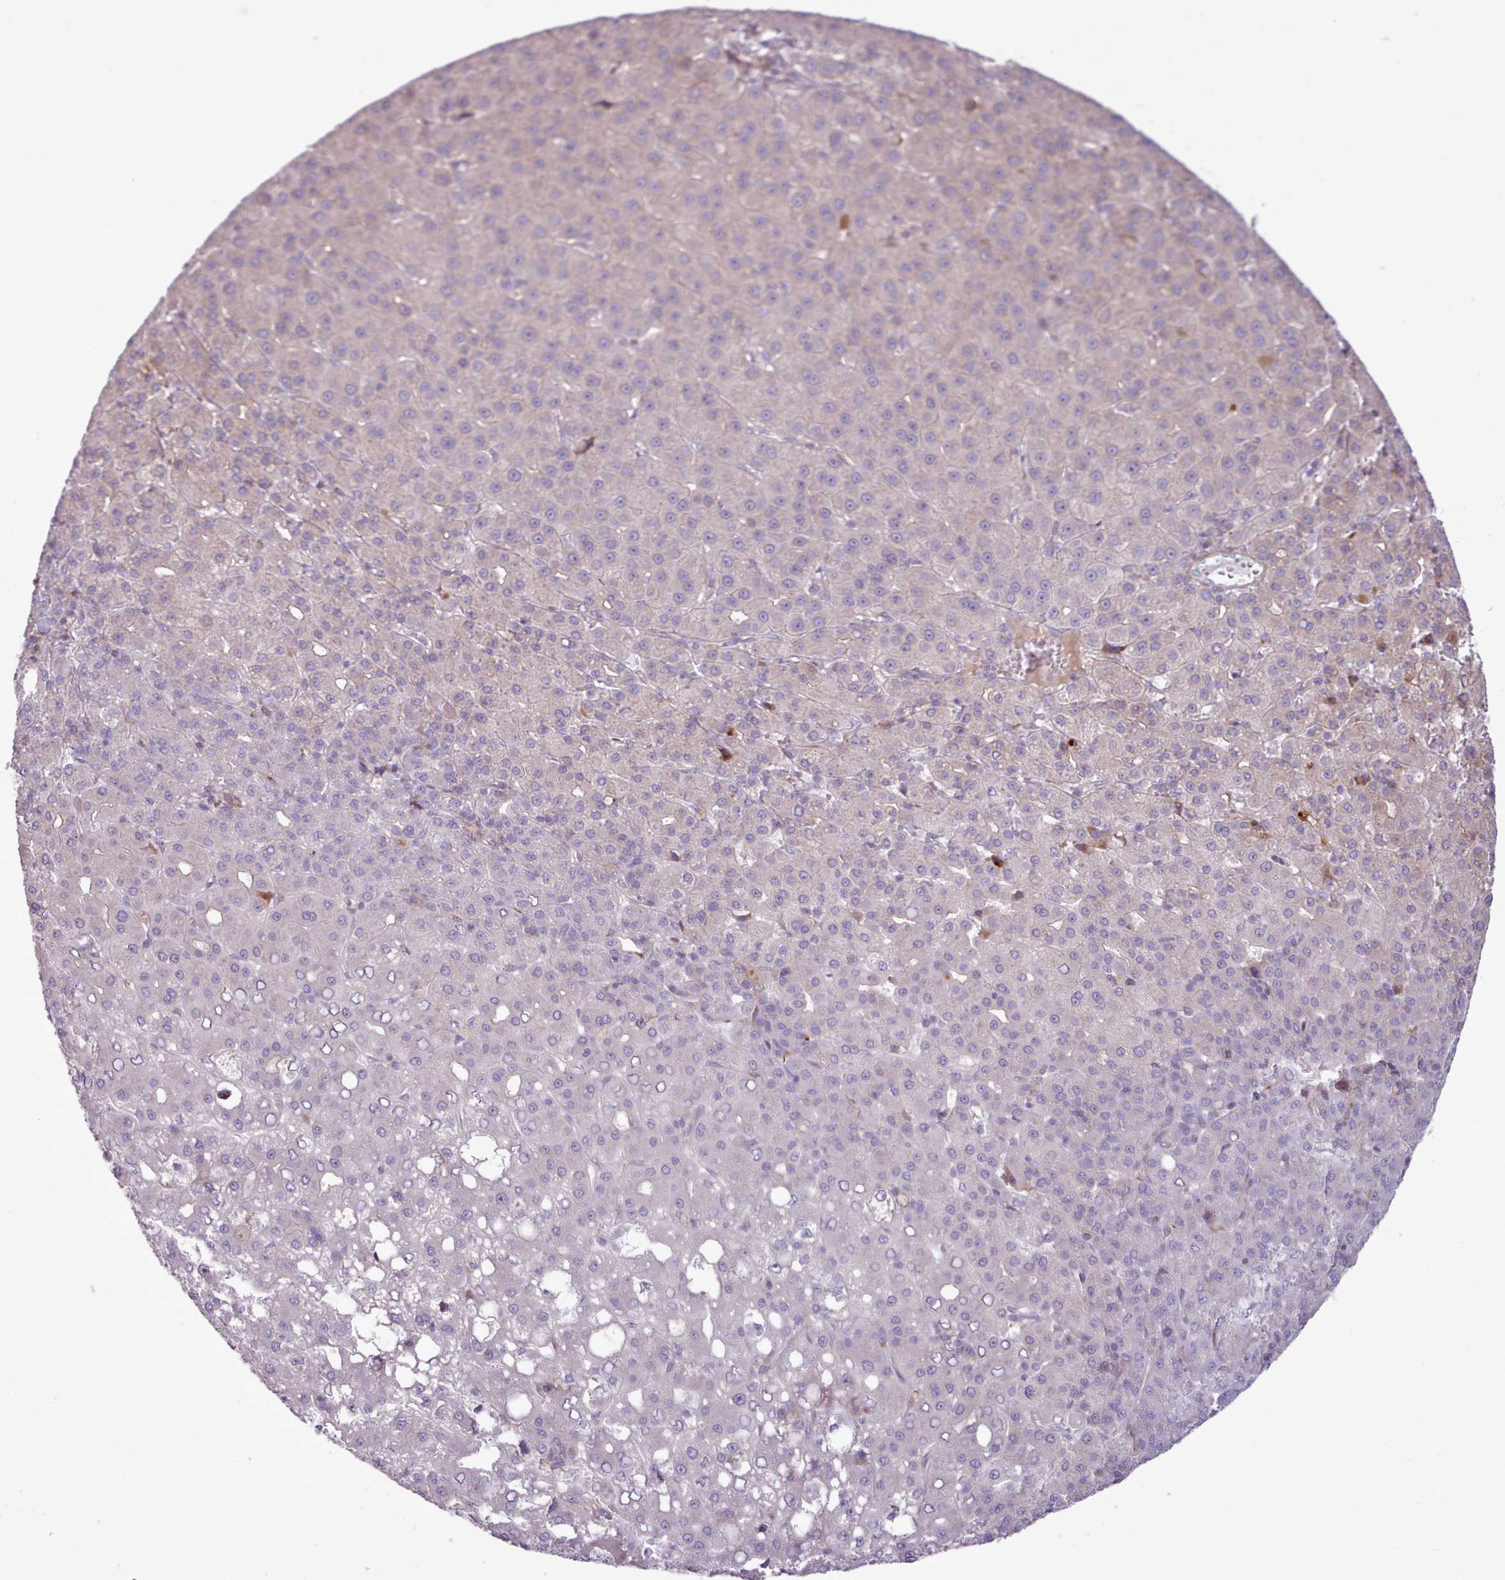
{"staining": {"intensity": "moderate", "quantity": "<25%", "location": "cytoplasmic/membranous"}, "tissue": "liver cancer", "cell_type": "Tumor cells", "image_type": "cancer", "snomed": [{"axis": "morphology", "description": "Carcinoma, Hepatocellular, NOS"}, {"axis": "topography", "description": "Liver"}], "caption": "Protein analysis of liver hepatocellular carcinoma tissue displays moderate cytoplasmic/membranous expression in about <25% of tumor cells.", "gene": "PPP3R2", "patient": {"sex": "male", "age": 65}}